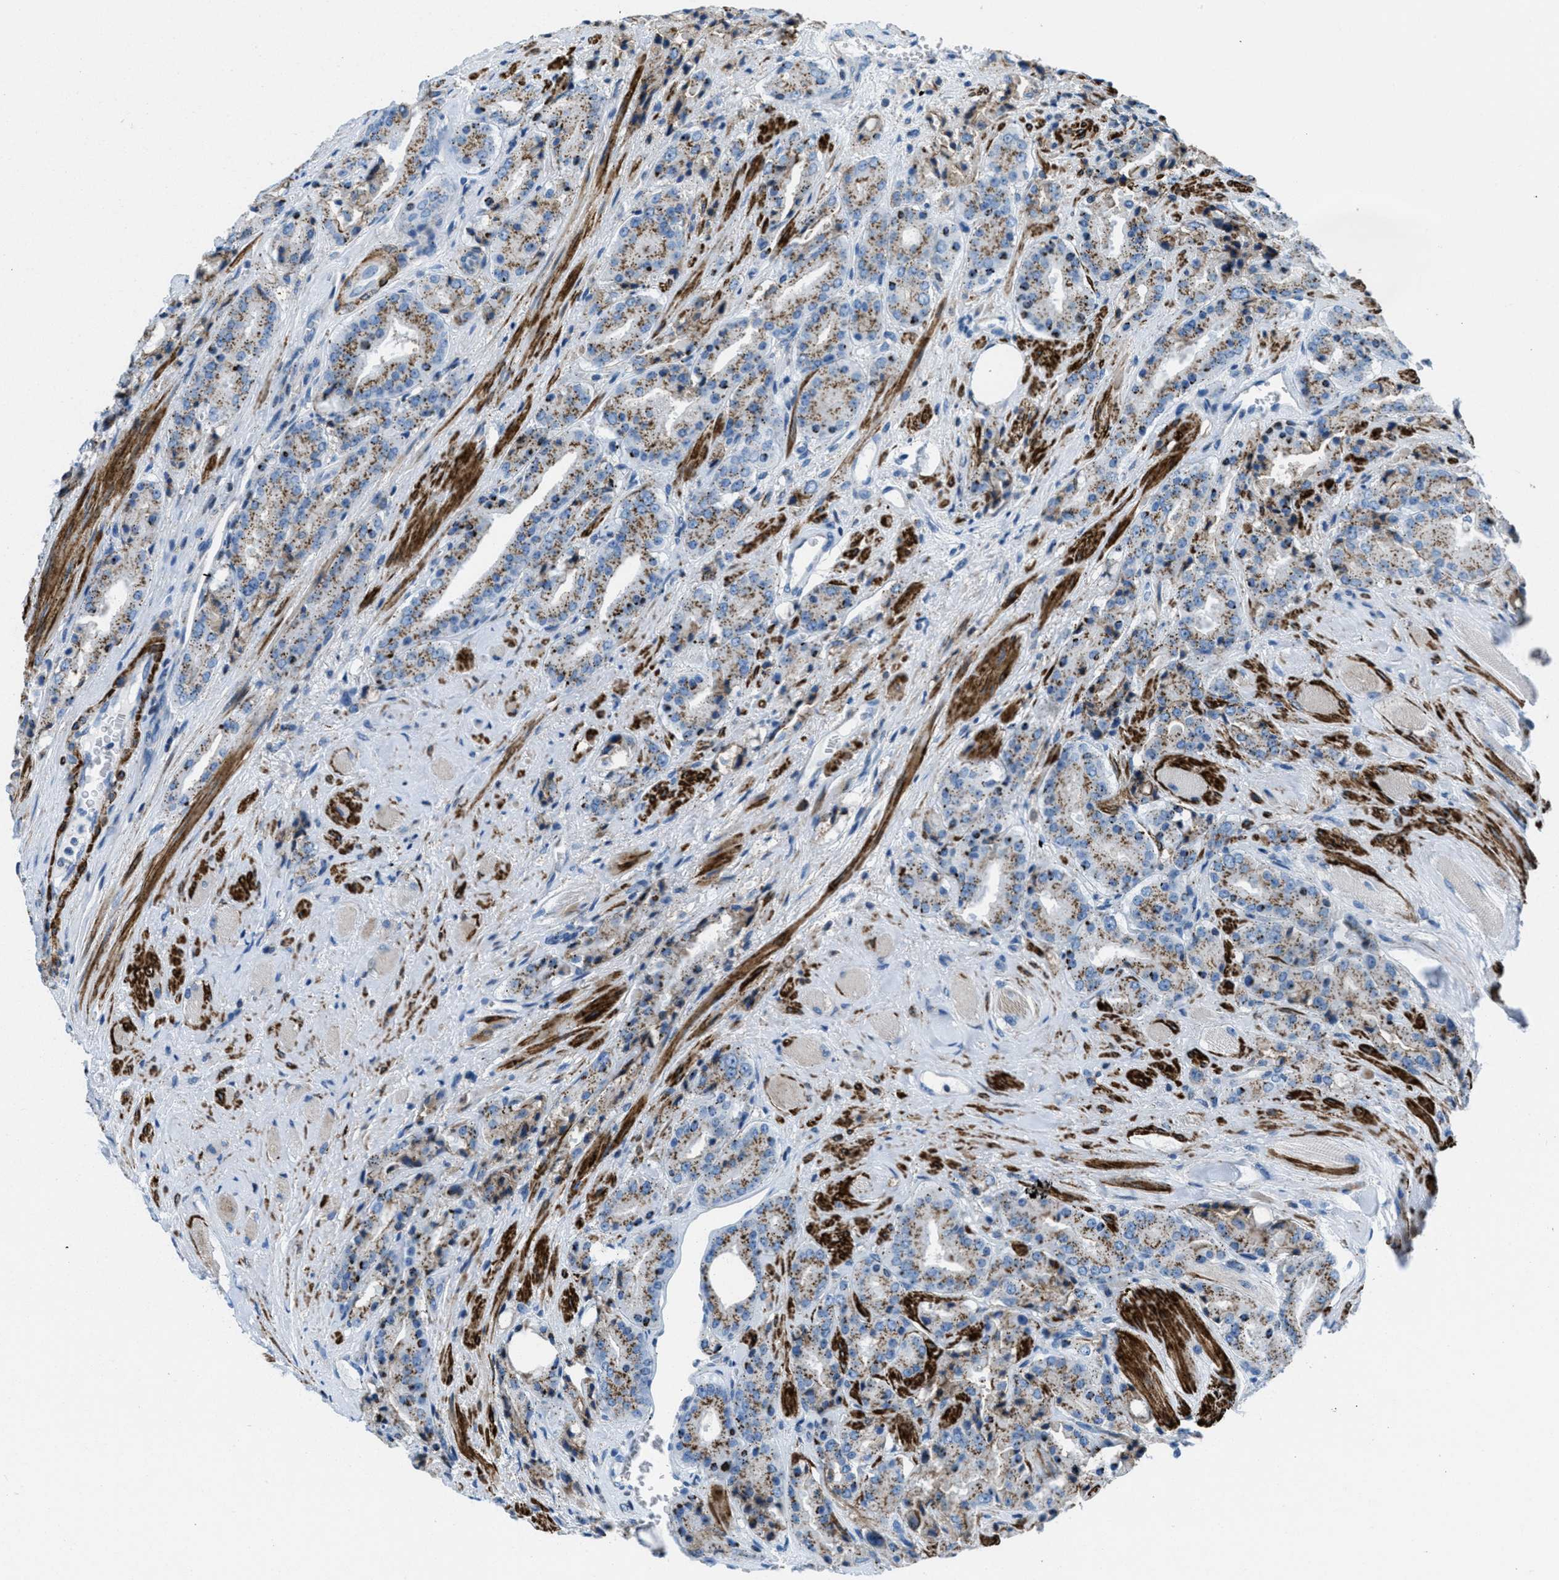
{"staining": {"intensity": "moderate", "quantity": ">75%", "location": "cytoplasmic/membranous"}, "tissue": "prostate cancer", "cell_type": "Tumor cells", "image_type": "cancer", "snomed": [{"axis": "morphology", "description": "Adenocarcinoma, High grade"}, {"axis": "topography", "description": "Prostate"}], "caption": "Immunohistochemistry histopathology image of adenocarcinoma (high-grade) (prostate) stained for a protein (brown), which demonstrates medium levels of moderate cytoplasmic/membranous staining in about >75% of tumor cells.", "gene": "MFSD13A", "patient": {"sex": "male", "age": 71}}